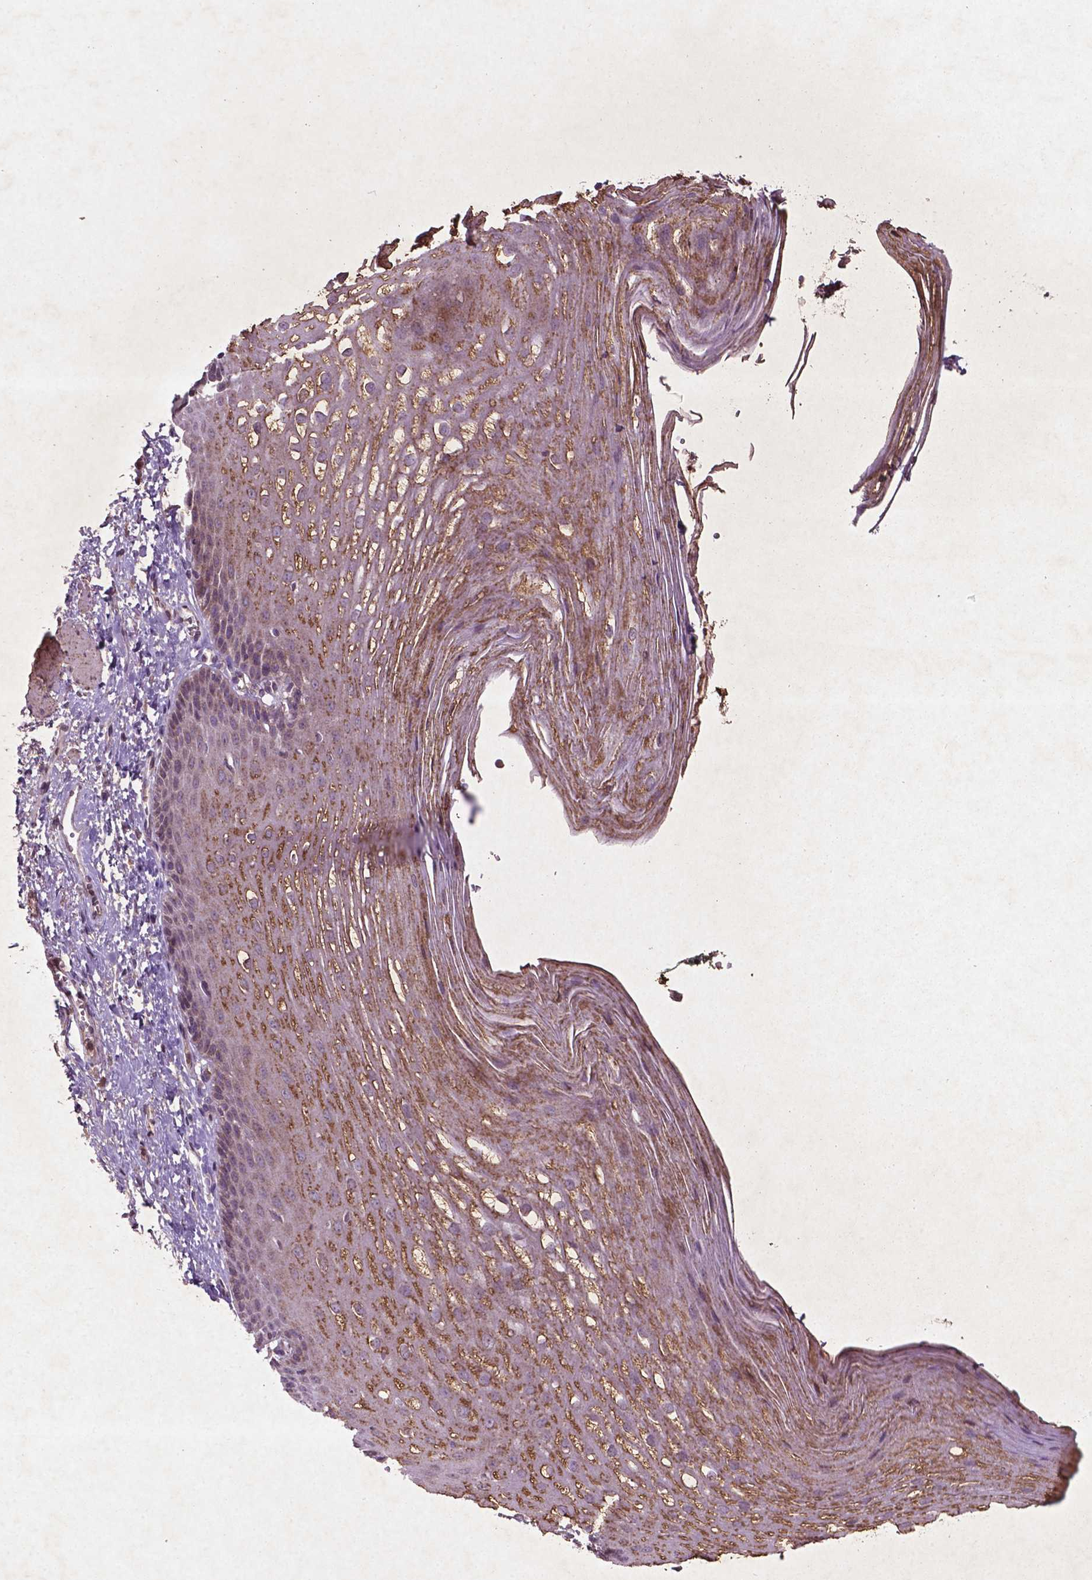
{"staining": {"intensity": "moderate", "quantity": "25%-75%", "location": "cytoplasmic/membranous"}, "tissue": "esophagus", "cell_type": "Squamous epithelial cells", "image_type": "normal", "snomed": [{"axis": "morphology", "description": "Normal tissue, NOS"}, {"axis": "topography", "description": "Esophagus"}], "caption": "Immunohistochemical staining of unremarkable esophagus exhibits moderate cytoplasmic/membranous protein positivity in approximately 25%-75% of squamous epithelial cells. (Brightfield microscopy of DAB IHC at high magnification).", "gene": "MTOR", "patient": {"sex": "male", "age": 62}}